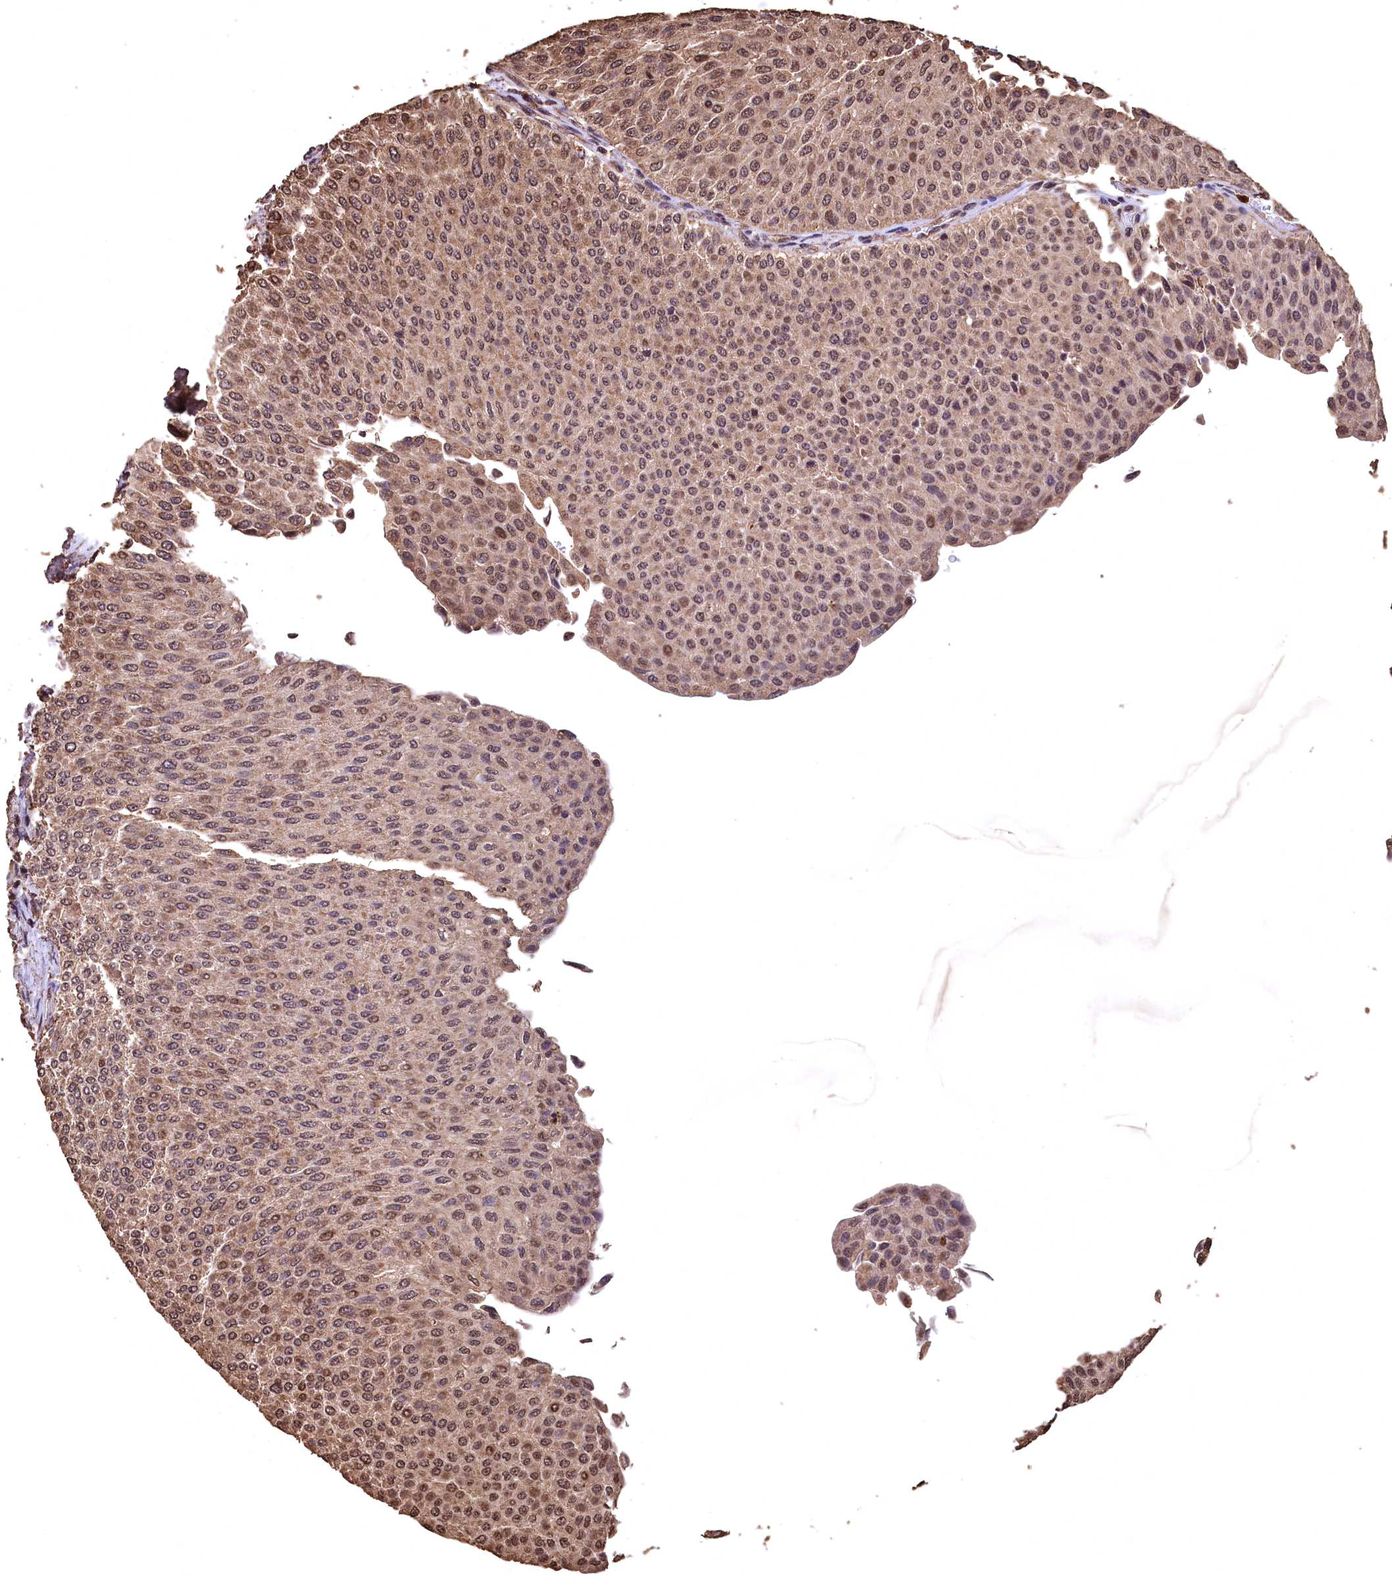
{"staining": {"intensity": "weak", "quantity": ">75%", "location": "cytoplasmic/membranous,nuclear"}, "tissue": "urothelial cancer", "cell_type": "Tumor cells", "image_type": "cancer", "snomed": [{"axis": "morphology", "description": "Urothelial carcinoma, Low grade"}, {"axis": "topography", "description": "Urinary bladder"}], "caption": "Immunohistochemical staining of human urothelial cancer exhibits weak cytoplasmic/membranous and nuclear protein positivity in approximately >75% of tumor cells. The staining was performed using DAB, with brown indicating positive protein expression. Nuclei are stained blue with hematoxylin.", "gene": "CEP57L1", "patient": {"sex": "male", "age": 78}}